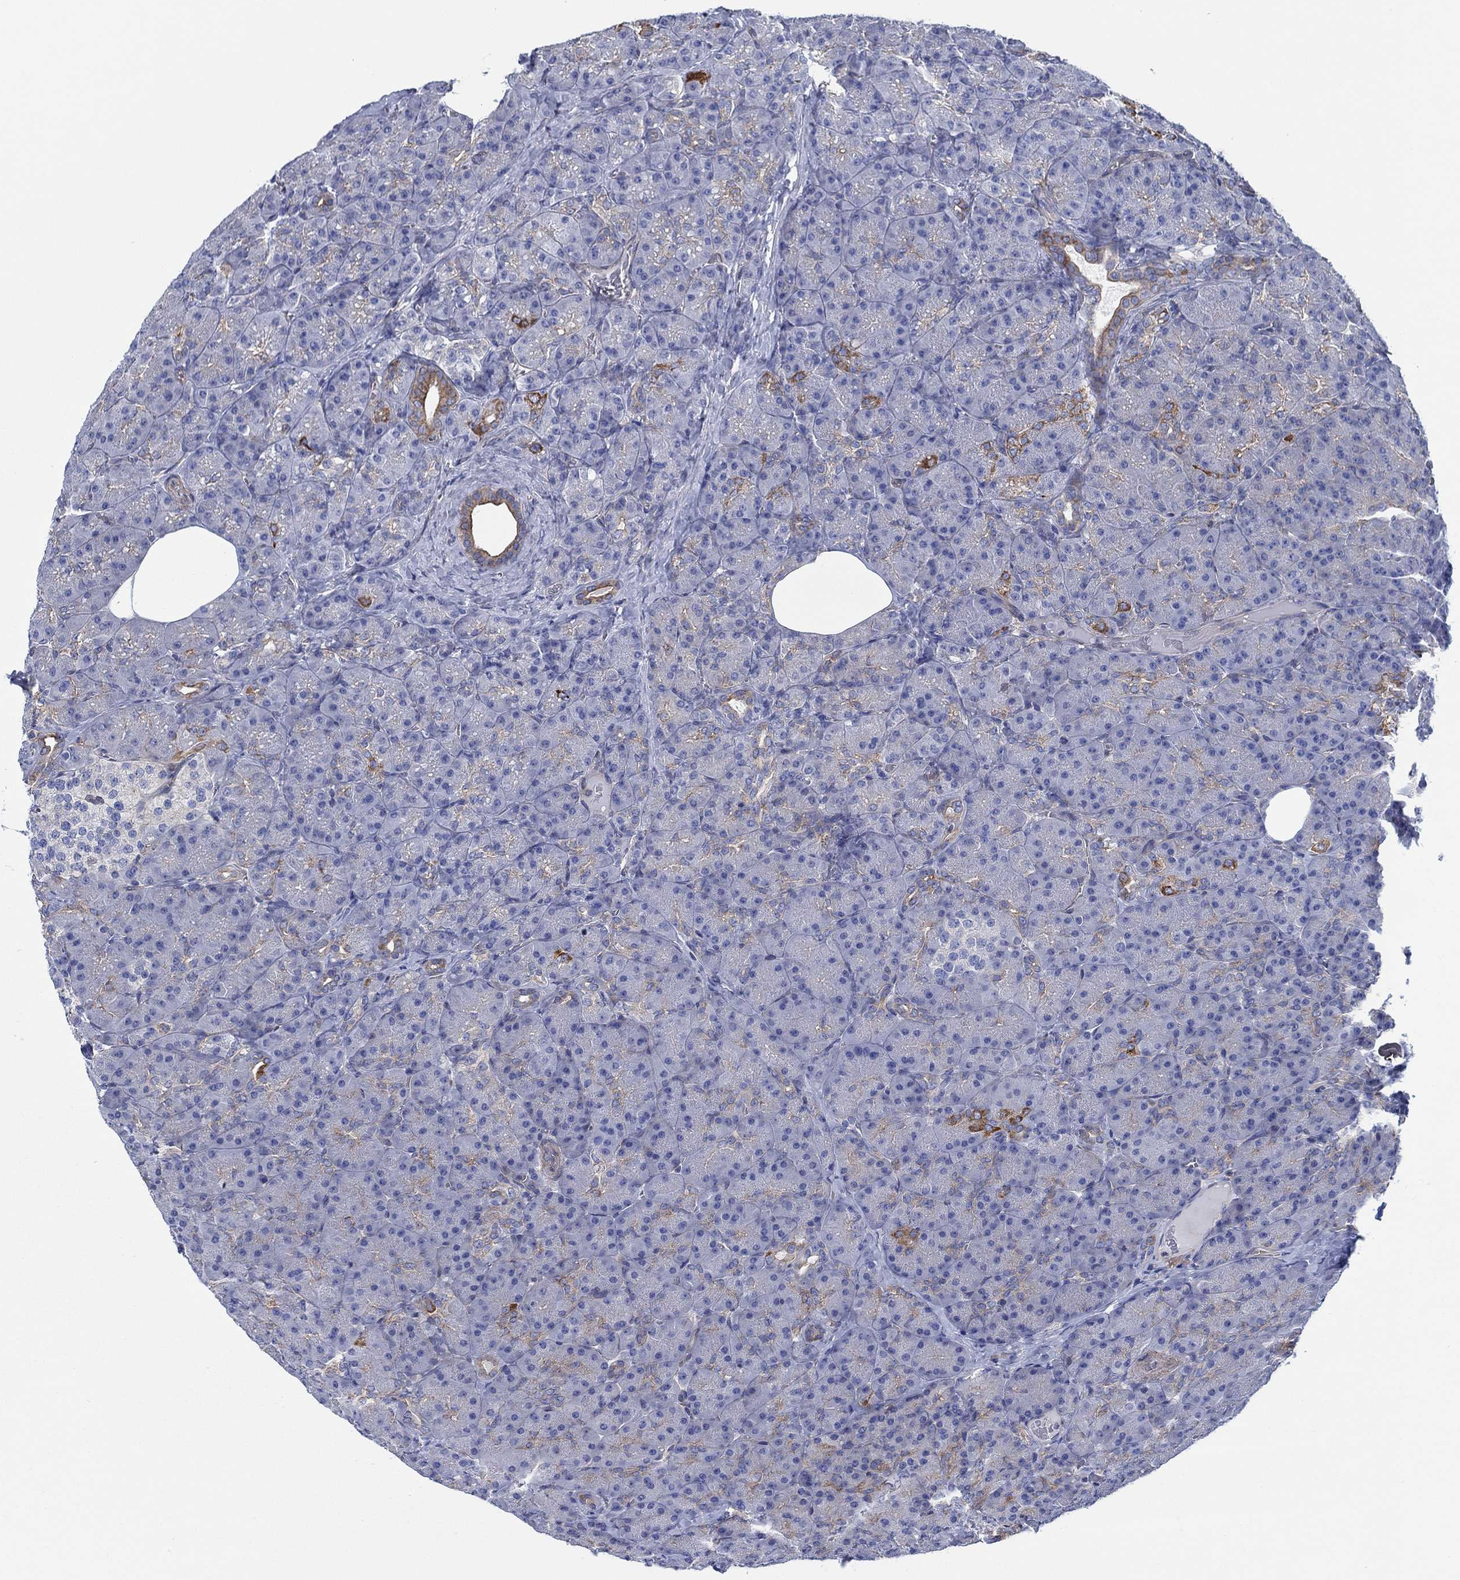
{"staining": {"intensity": "strong", "quantity": "<25%", "location": "cytoplasmic/membranous"}, "tissue": "pancreas", "cell_type": "Exocrine glandular cells", "image_type": "normal", "snomed": [{"axis": "morphology", "description": "Normal tissue, NOS"}, {"axis": "topography", "description": "Pancreas"}], "caption": "High-magnification brightfield microscopy of unremarkable pancreas stained with DAB (brown) and counterstained with hematoxylin (blue). exocrine glandular cells exhibit strong cytoplasmic/membranous expression is identified in approximately<25% of cells.", "gene": "FMN1", "patient": {"sex": "male", "age": 57}}